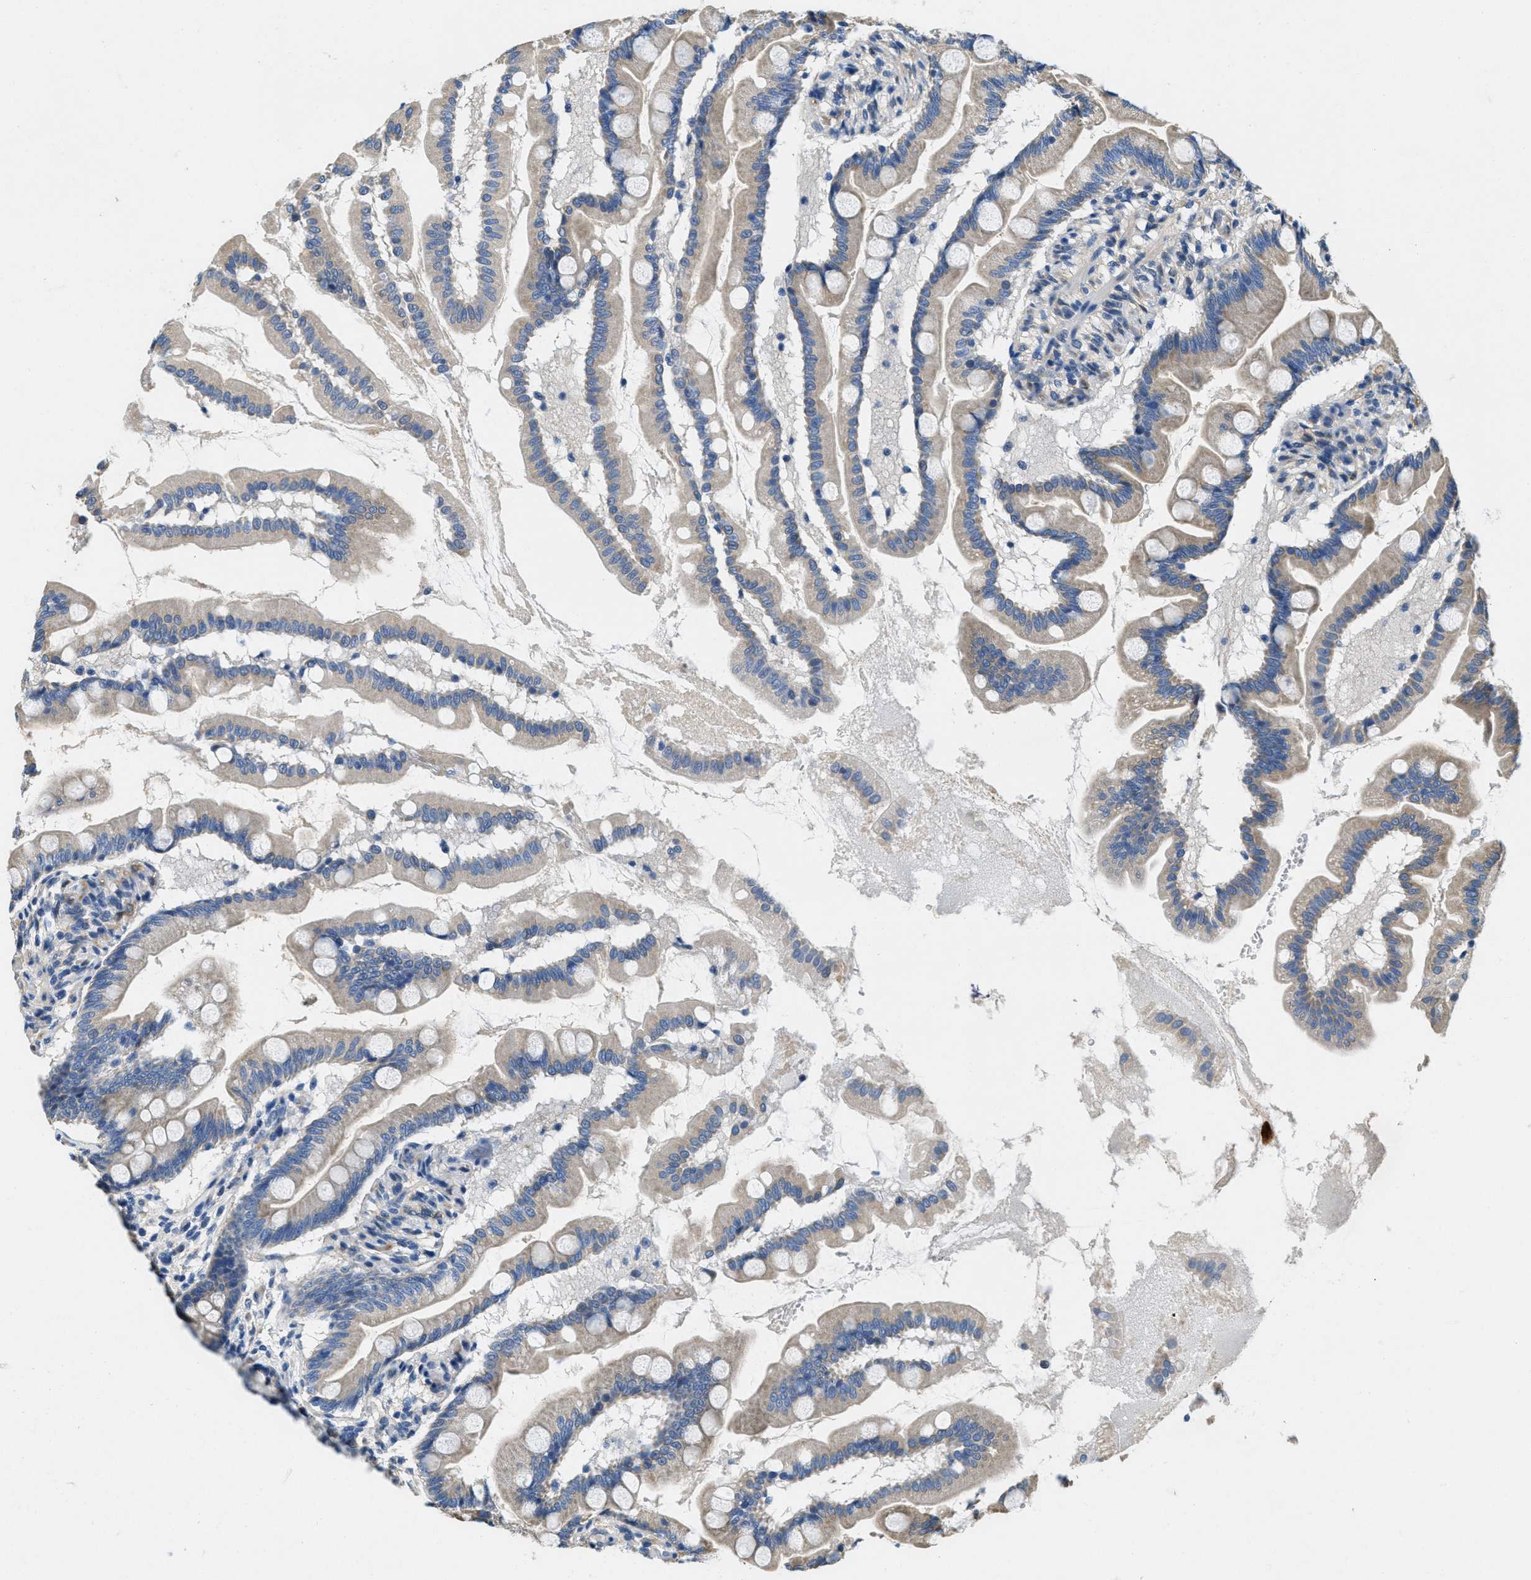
{"staining": {"intensity": "moderate", "quantity": ">75%", "location": "cytoplasmic/membranous"}, "tissue": "small intestine", "cell_type": "Glandular cells", "image_type": "normal", "snomed": [{"axis": "morphology", "description": "Normal tissue, NOS"}, {"axis": "topography", "description": "Small intestine"}], "caption": "A micrograph of human small intestine stained for a protein reveals moderate cytoplasmic/membranous brown staining in glandular cells. (DAB (3,3'-diaminobenzidine) IHC, brown staining for protein, blue staining for nuclei).", "gene": "TOMM70", "patient": {"sex": "female", "age": 56}}